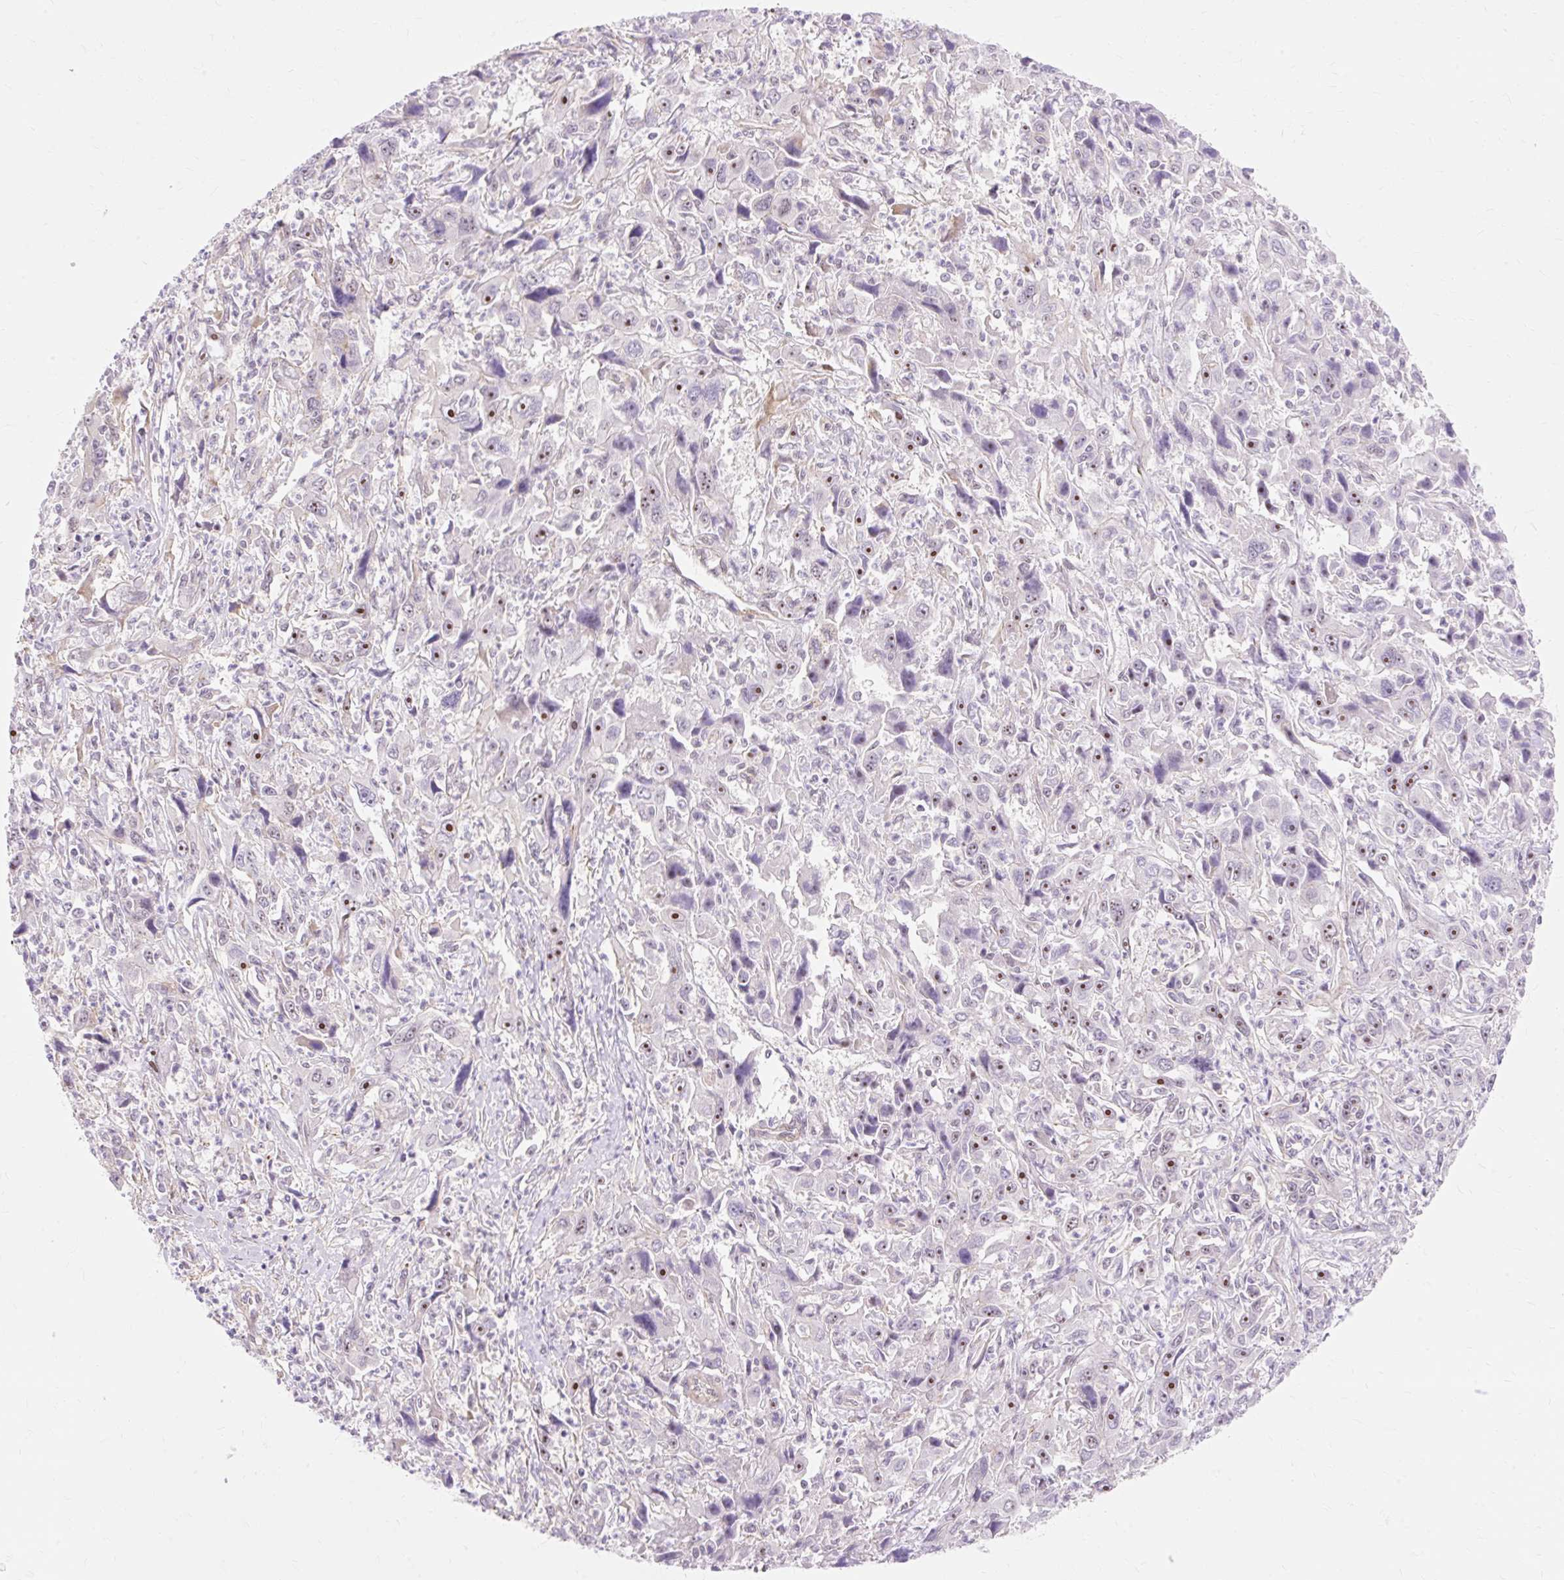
{"staining": {"intensity": "moderate", "quantity": "25%-75%", "location": "nuclear"}, "tissue": "liver cancer", "cell_type": "Tumor cells", "image_type": "cancer", "snomed": [{"axis": "morphology", "description": "Carcinoma, Hepatocellular, NOS"}, {"axis": "topography", "description": "Liver"}], "caption": "Immunohistochemical staining of human liver cancer exhibits medium levels of moderate nuclear protein staining in approximately 25%-75% of tumor cells.", "gene": "OBP2A", "patient": {"sex": "male", "age": 63}}